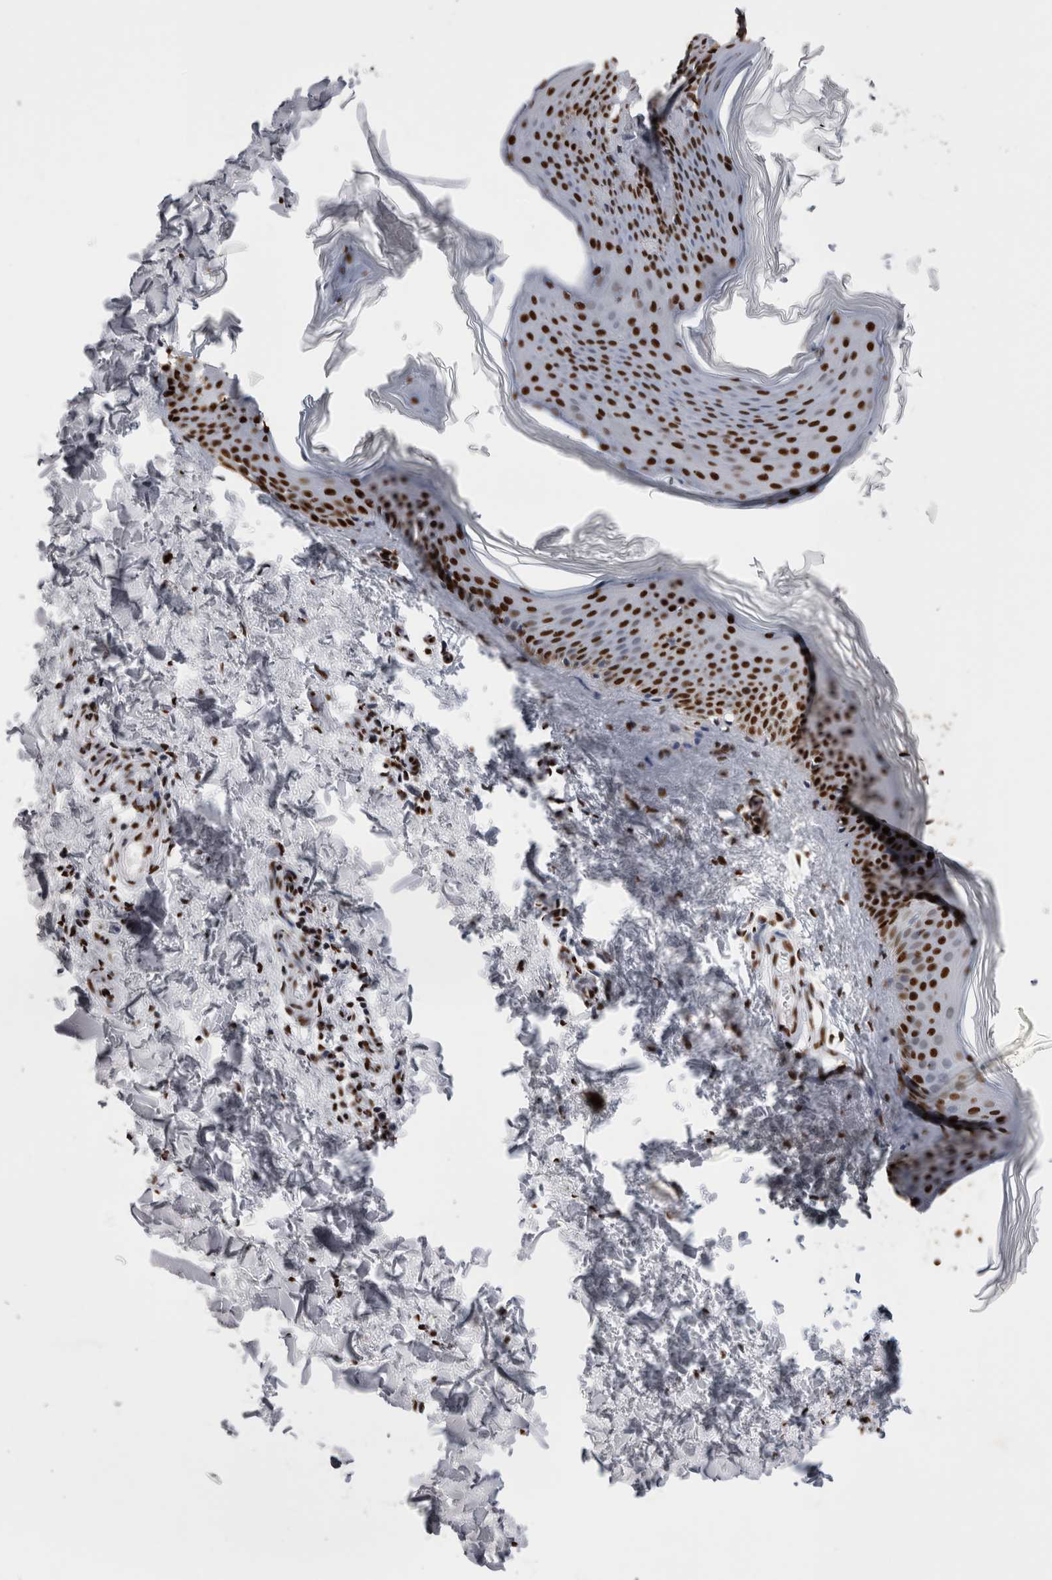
{"staining": {"intensity": "moderate", "quantity": ">75%", "location": "nuclear"}, "tissue": "skin", "cell_type": "Fibroblasts", "image_type": "normal", "snomed": [{"axis": "morphology", "description": "Normal tissue, NOS"}, {"axis": "topography", "description": "Skin"}], "caption": "Benign skin reveals moderate nuclear staining in about >75% of fibroblasts.", "gene": "ALPK3", "patient": {"sex": "female", "age": 27}}